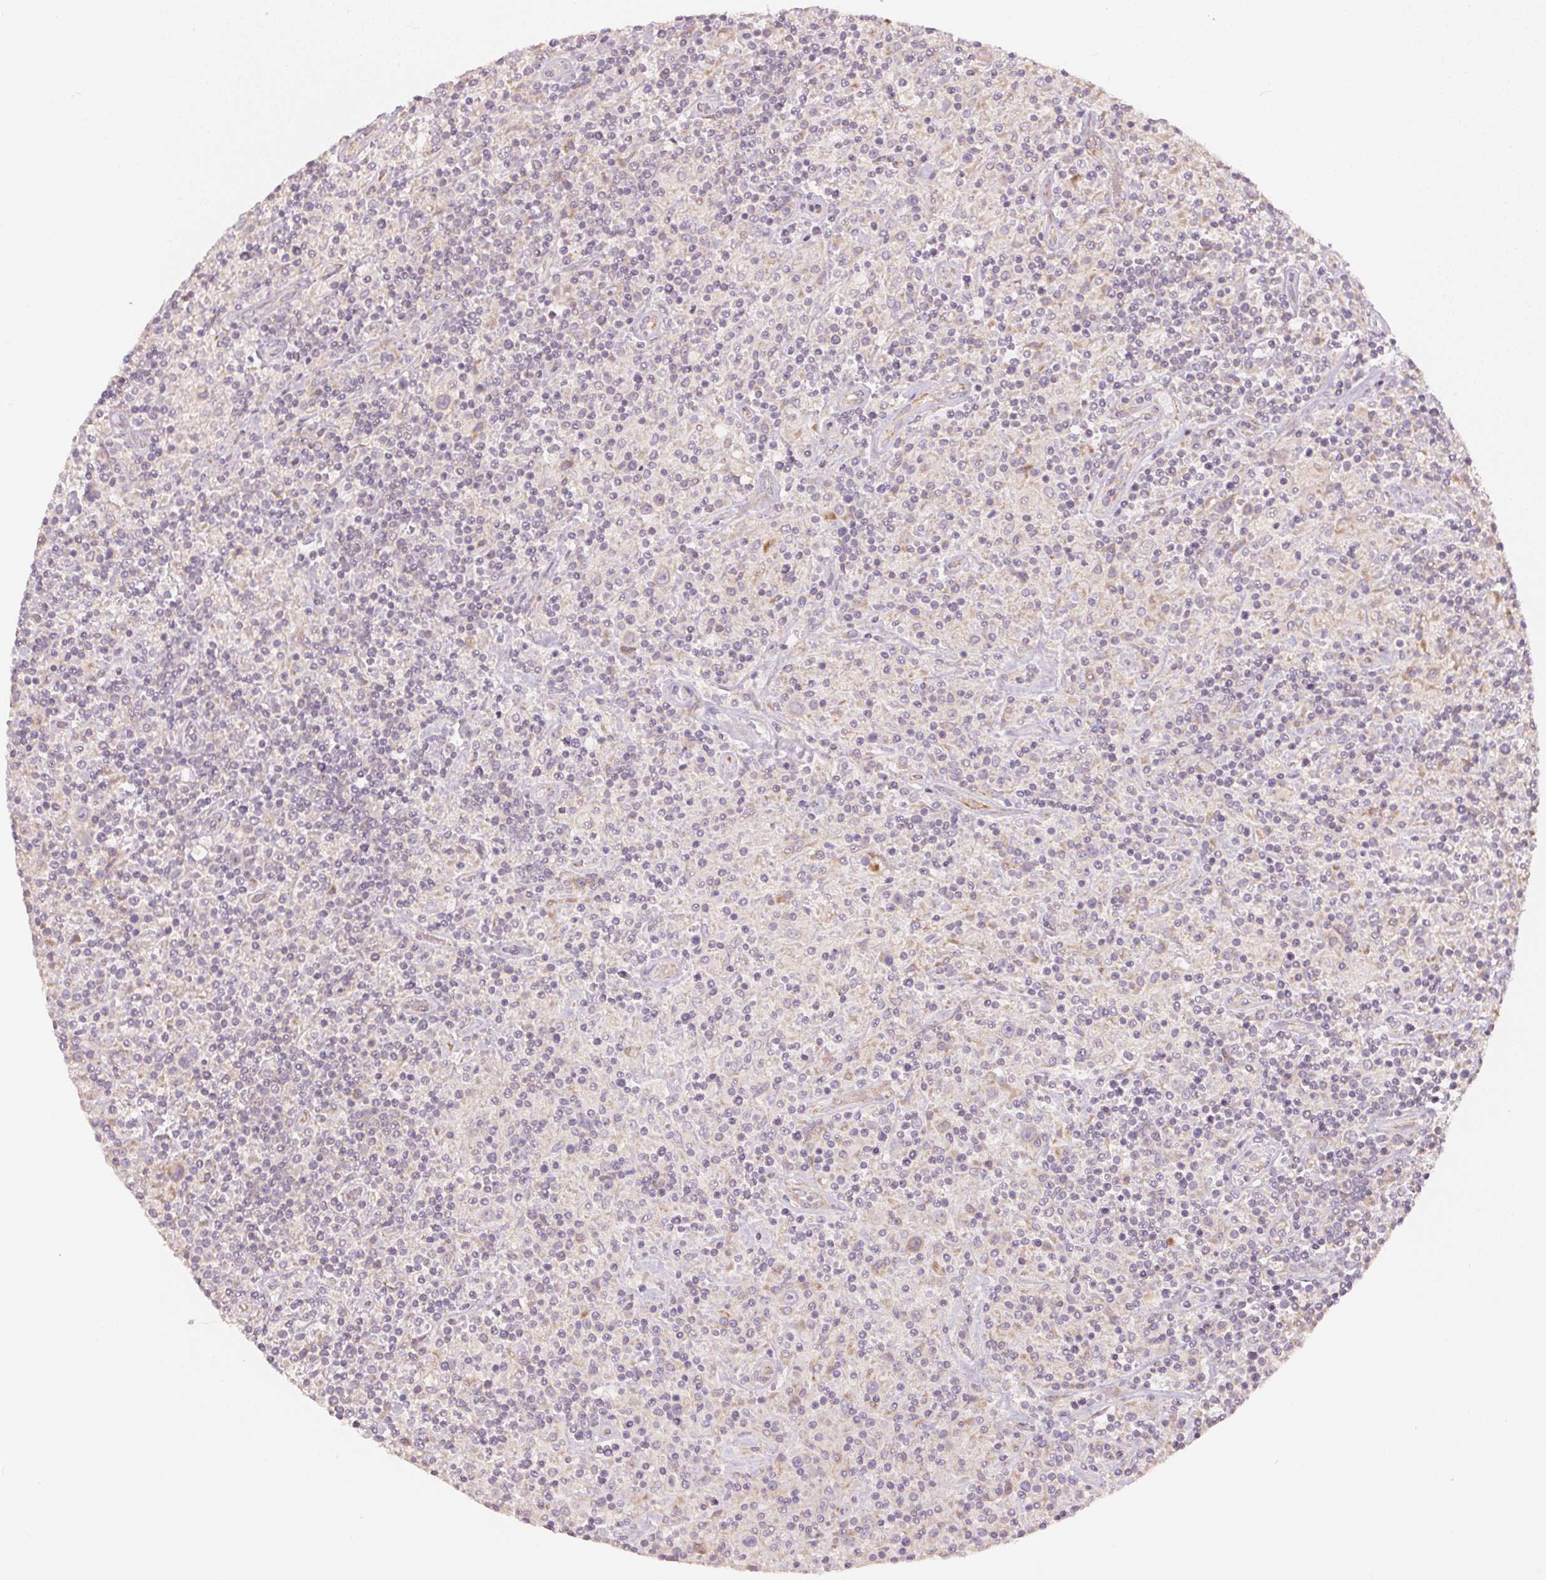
{"staining": {"intensity": "negative", "quantity": "none", "location": "none"}, "tissue": "lymphoma", "cell_type": "Tumor cells", "image_type": "cancer", "snomed": [{"axis": "morphology", "description": "Hodgkin's disease, NOS"}, {"axis": "topography", "description": "Lymph node"}], "caption": "Tumor cells are negative for brown protein staining in Hodgkin's disease.", "gene": "BLOC1S2", "patient": {"sex": "male", "age": 70}}